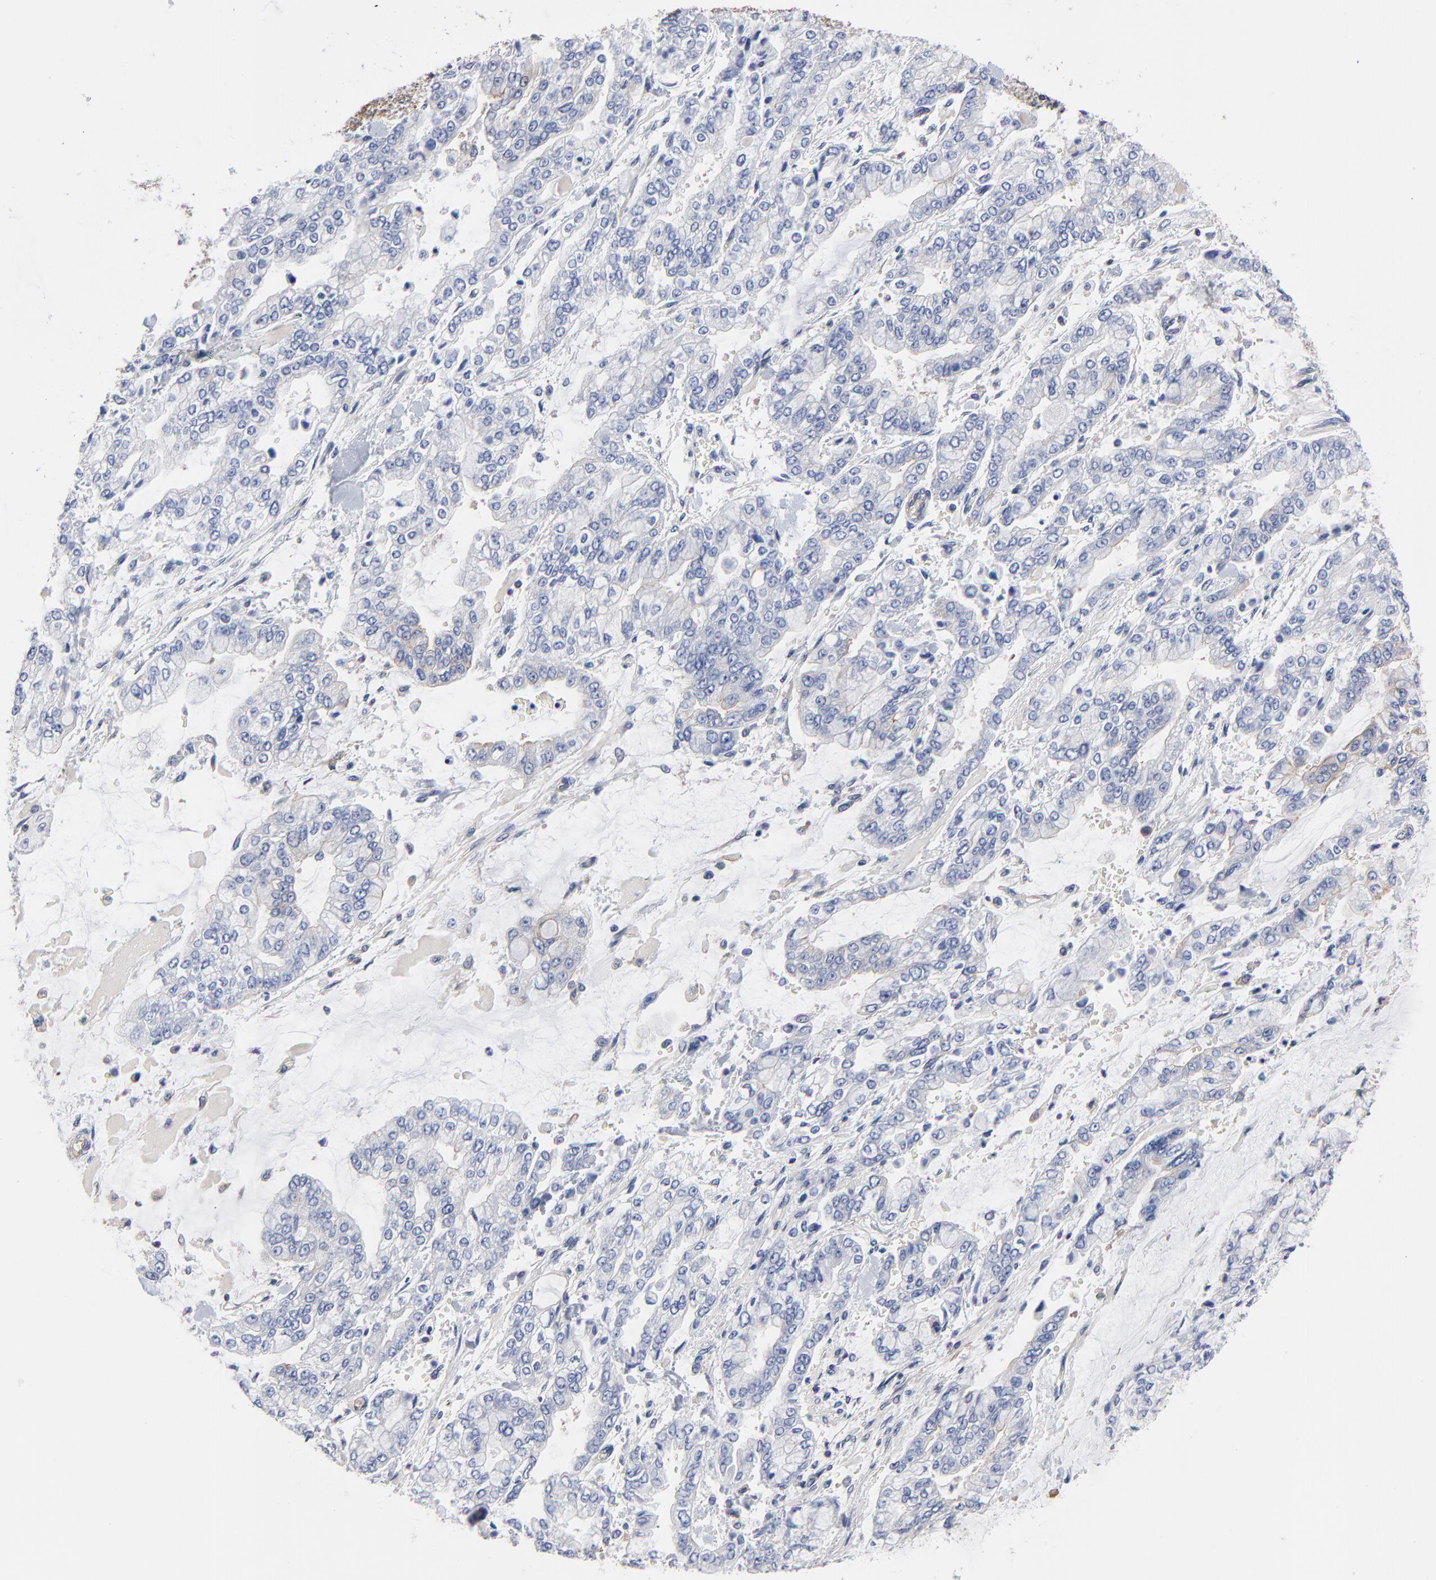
{"staining": {"intensity": "negative", "quantity": "none", "location": "none"}, "tissue": "stomach cancer", "cell_type": "Tumor cells", "image_type": "cancer", "snomed": [{"axis": "morphology", "description": "Normal tissue, NOS"}, {"axis": "morphology", "description": "Adenocarcinoma, NOS"}, {"axis": "topography", "description": "Stomach, upper"}, {"axis": "topography", "description": "Stomach"}], "caption": "The micrograph displays no significant positivity in tumor cells of adenocarcinoma (stomach).", "gene": "CD2AP", "patient": {"sex": "male", "age": 76}}